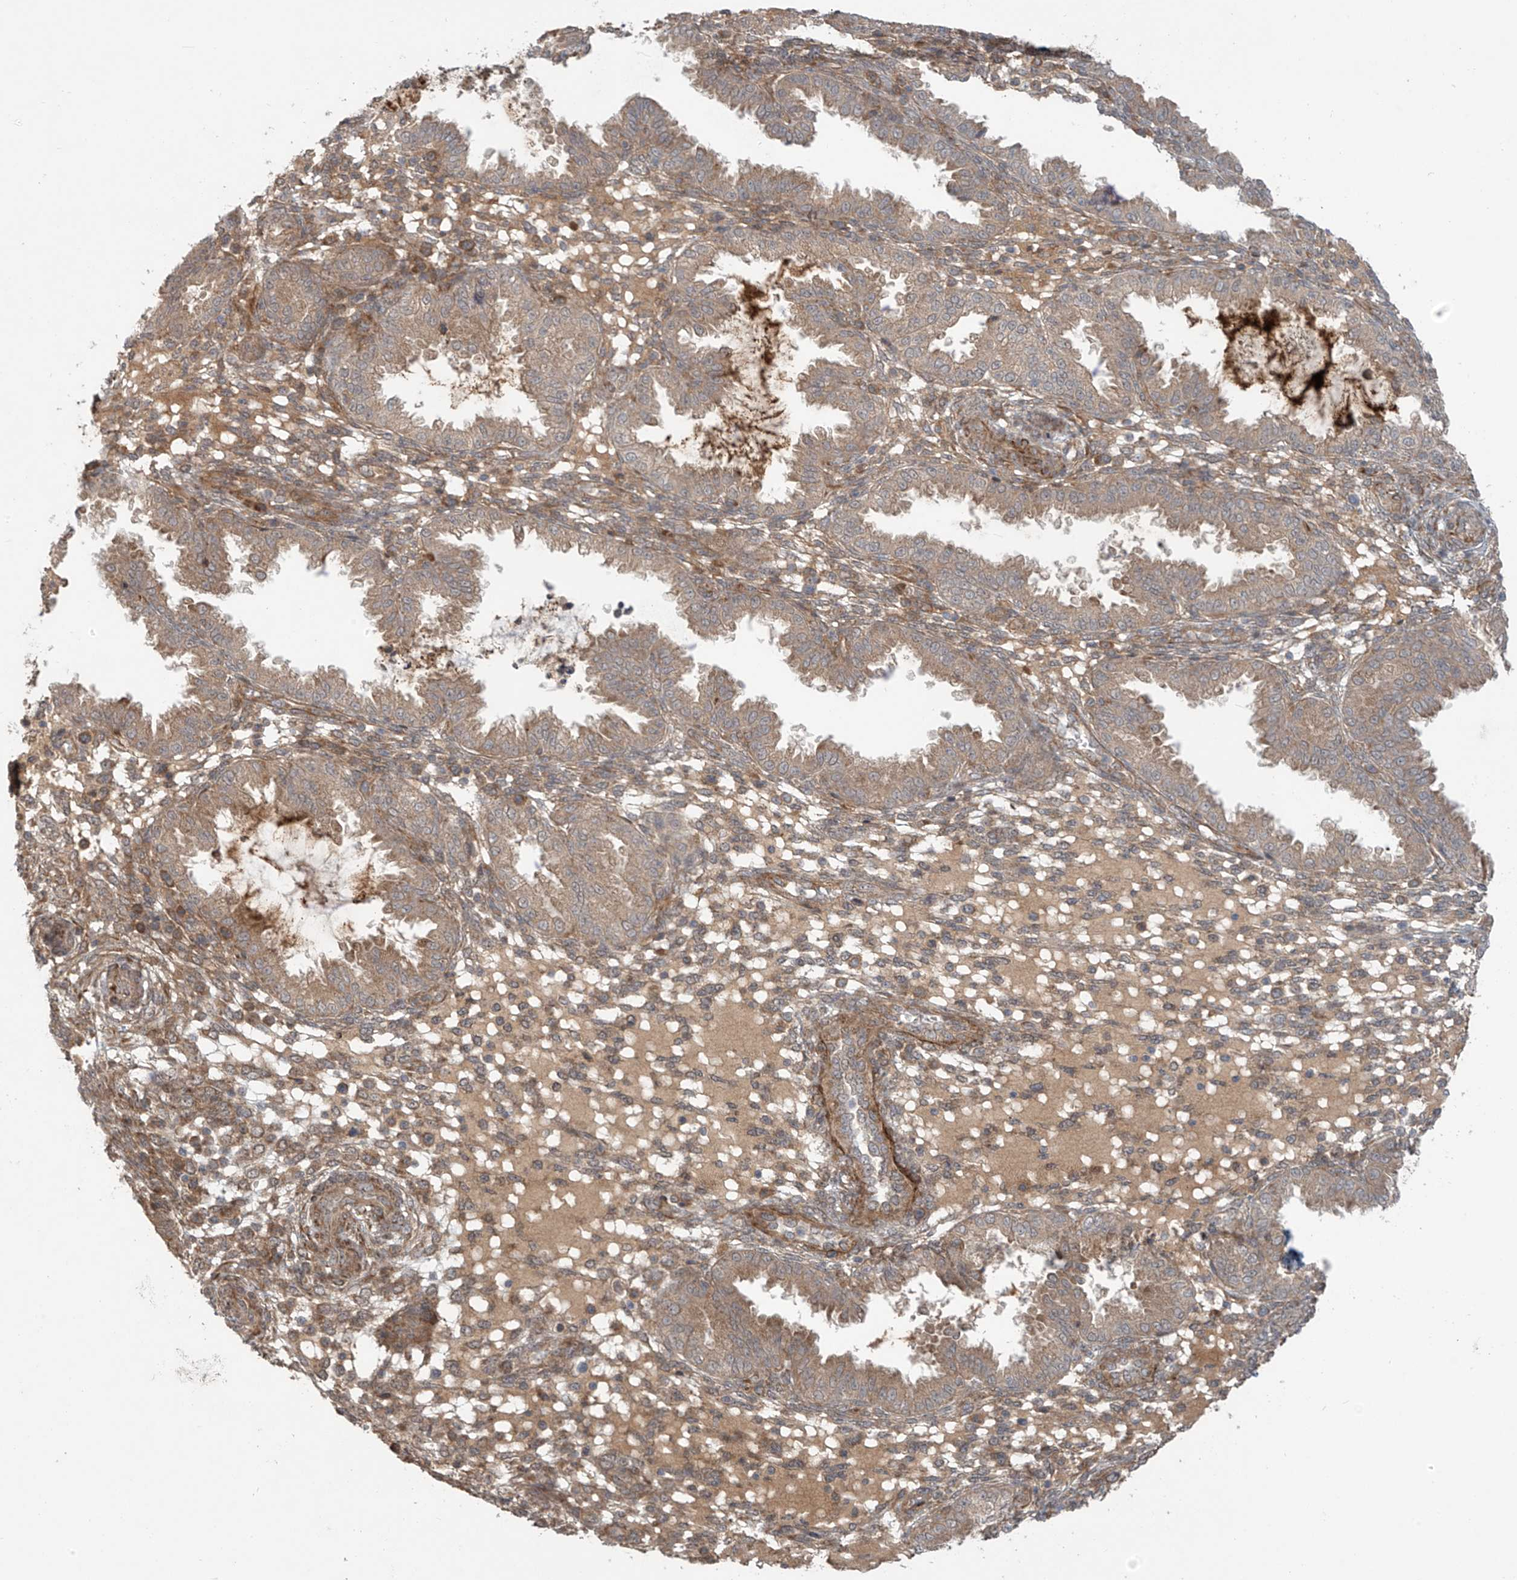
{"staining": {"intensity": "moderate", "quantity": "<25%", "location": "cytoplasmic/membranous"}, "tissue": "endometrium", "cell_type": "Cells in endometrial stroma", "image_type": "normal", "snomed": [{"axis": "morphology", "description": "Normal tissue, NOS"}, {"axis": "topography", "description": "Endometrium"}], "caption": "About <25% of cells in endometrial stroma in normal endometrium show moderate cytoplasmic/membranous protein positivity as visualized by brown immunohistochemical staining.", "gene": "KATNIP", "patient": {"sex": "female", "age": 33}}